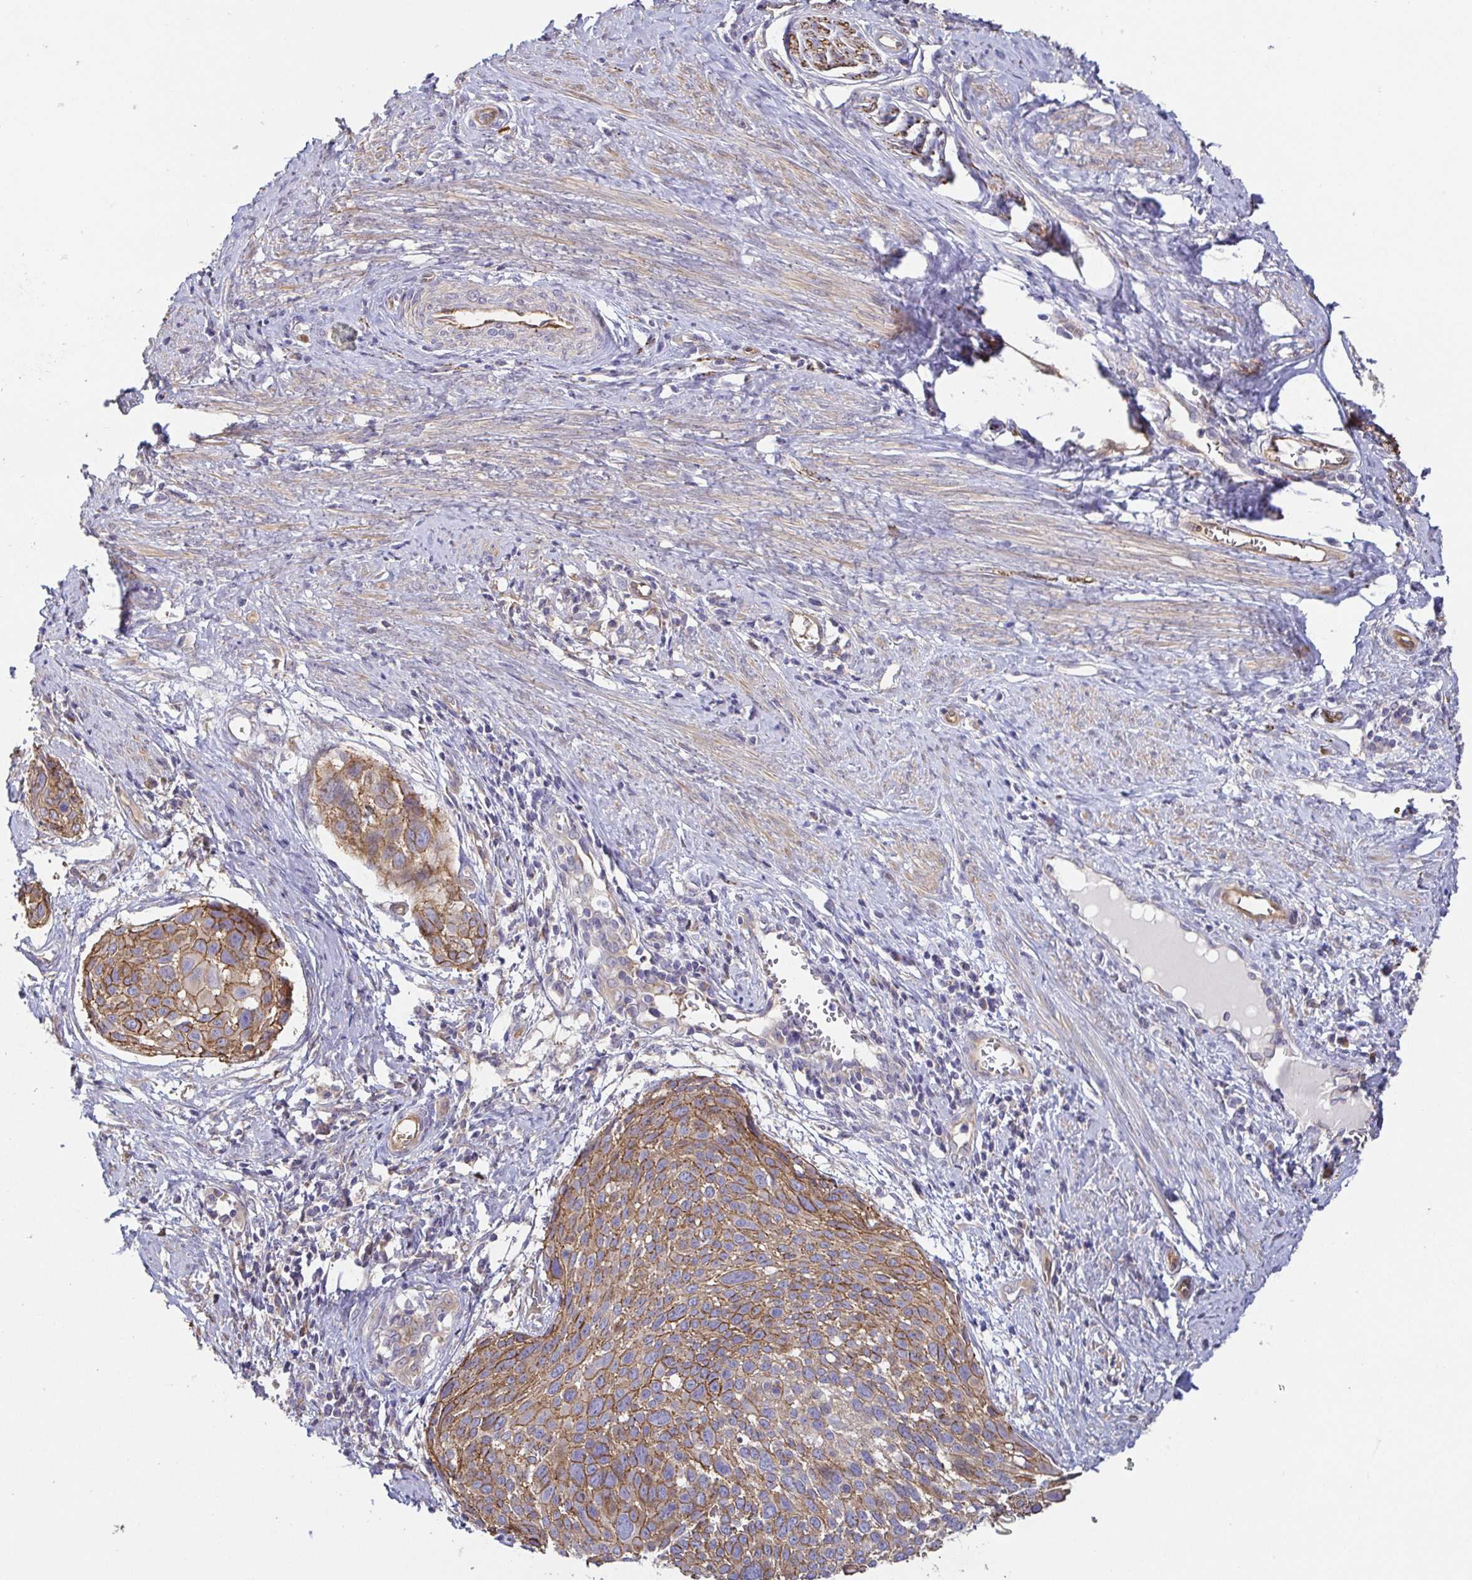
{"staining": {"intensity": "moderate", "quantity": ">75%", "location": "cytoplasmic/membranous"}, "tissue": "cervical cancer", "cell_type": "Tumor cells", "image_type": "cancer", "snomed": [{"axis": "morphology", "description": "Squamous cell carcinoma, NOS"}, {"axis": "topography", "description": "Cervix"}], "caption": "This is a micrograph of IHC staining of cervical squamous cell carcinoma, which shows moderate positivity in the cytoplasmic/membranous of tumor cells.", "gene": "EIF3D", "patient": {"sex": "female", "age": 39}}